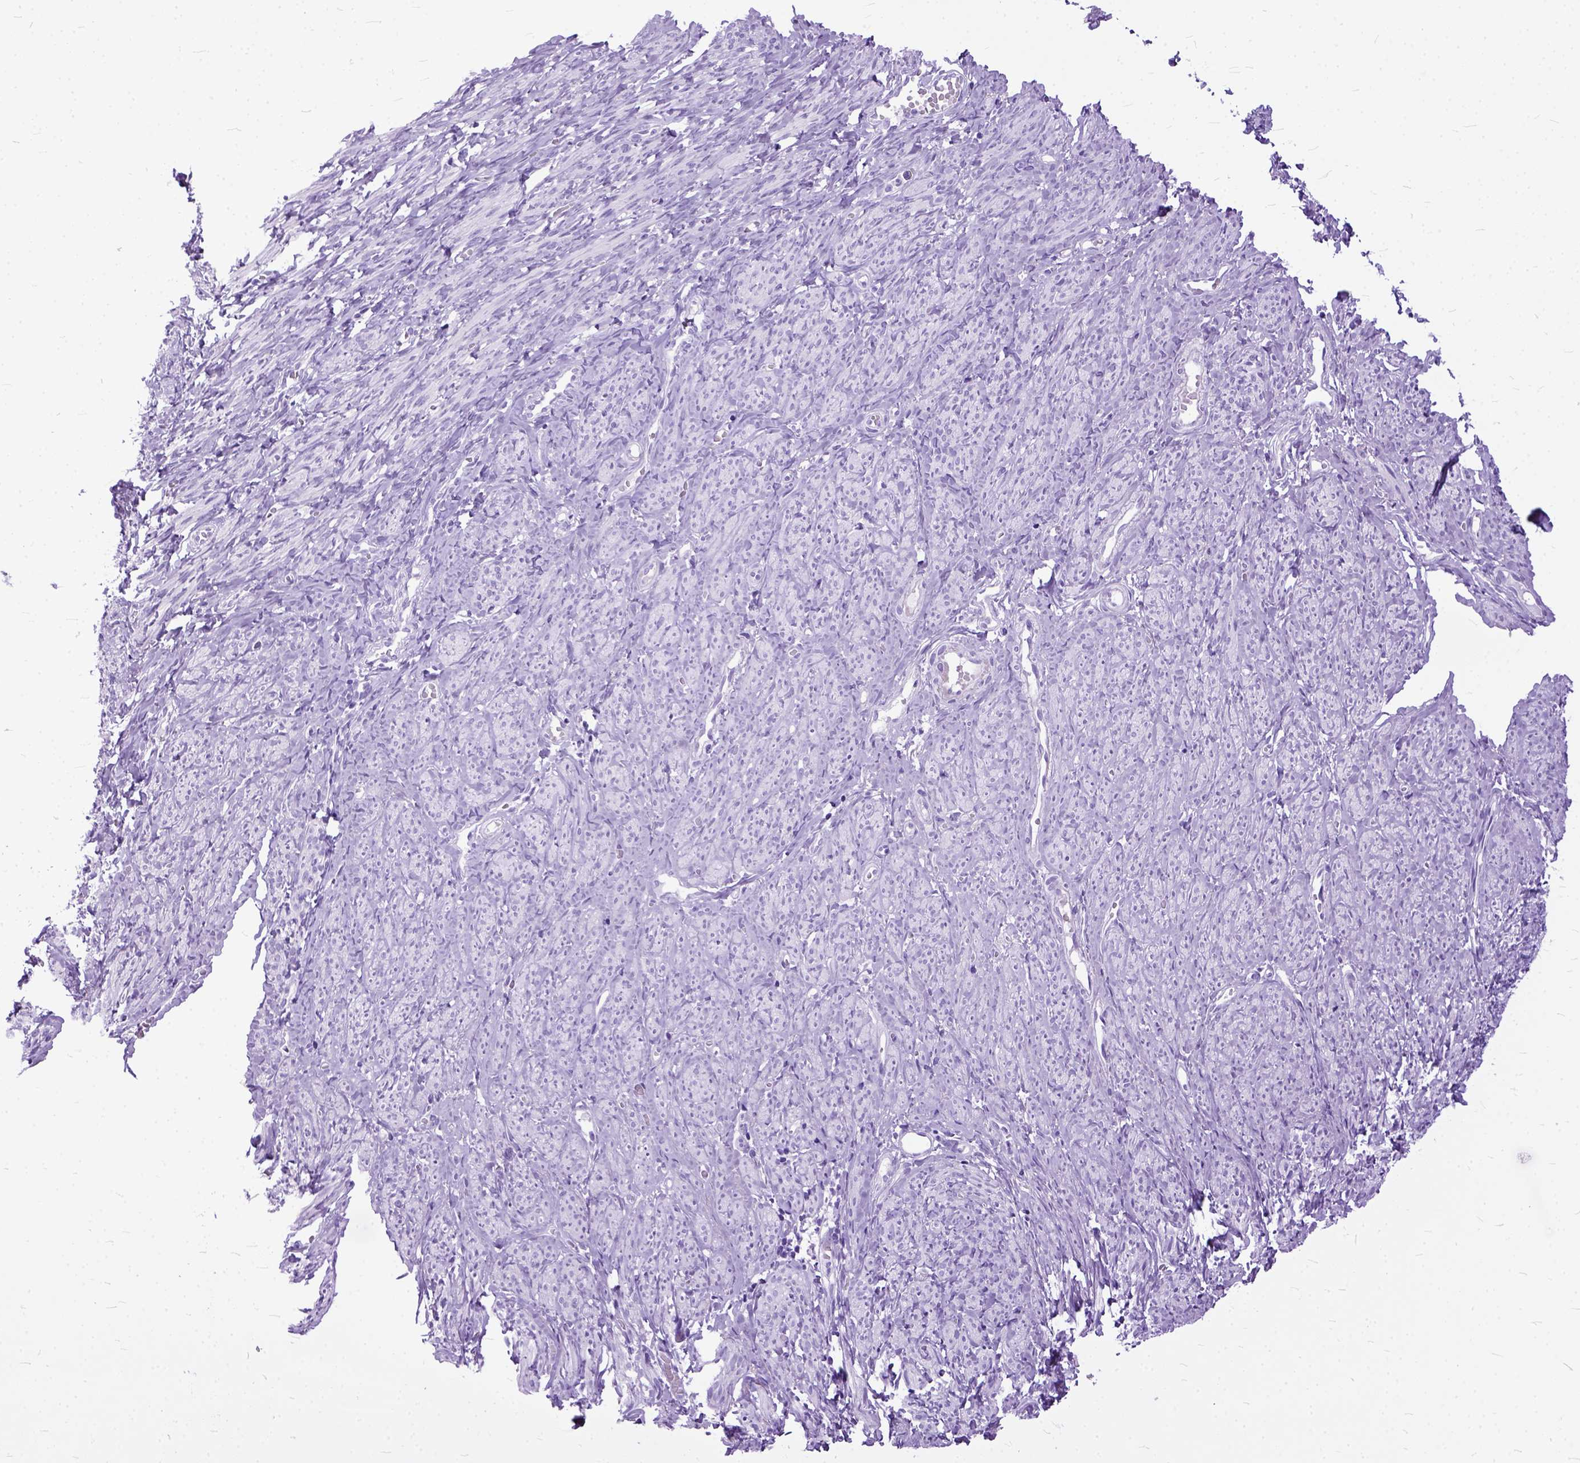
{"staining": {"intensity": "negative", "quantity": "none", "location": "none"}, "tissue": "smooth muscle", "cell_type": "Smooth muscle cells", "image_type": "normal", "snomed": [{"axis": "morphology", "description": "Normal tissue, NOS"}, {"axis": "topography", "description": "Smooth muscle"}], "caption": "Immunohistochemistry (IHC) histopathology image of unremarkable smooth muscle stained for a protein (brown), which shows no staining in smooth muscle cells.", "gene": "GNGT1", "patient": {"sex": "female", "age": 65}}